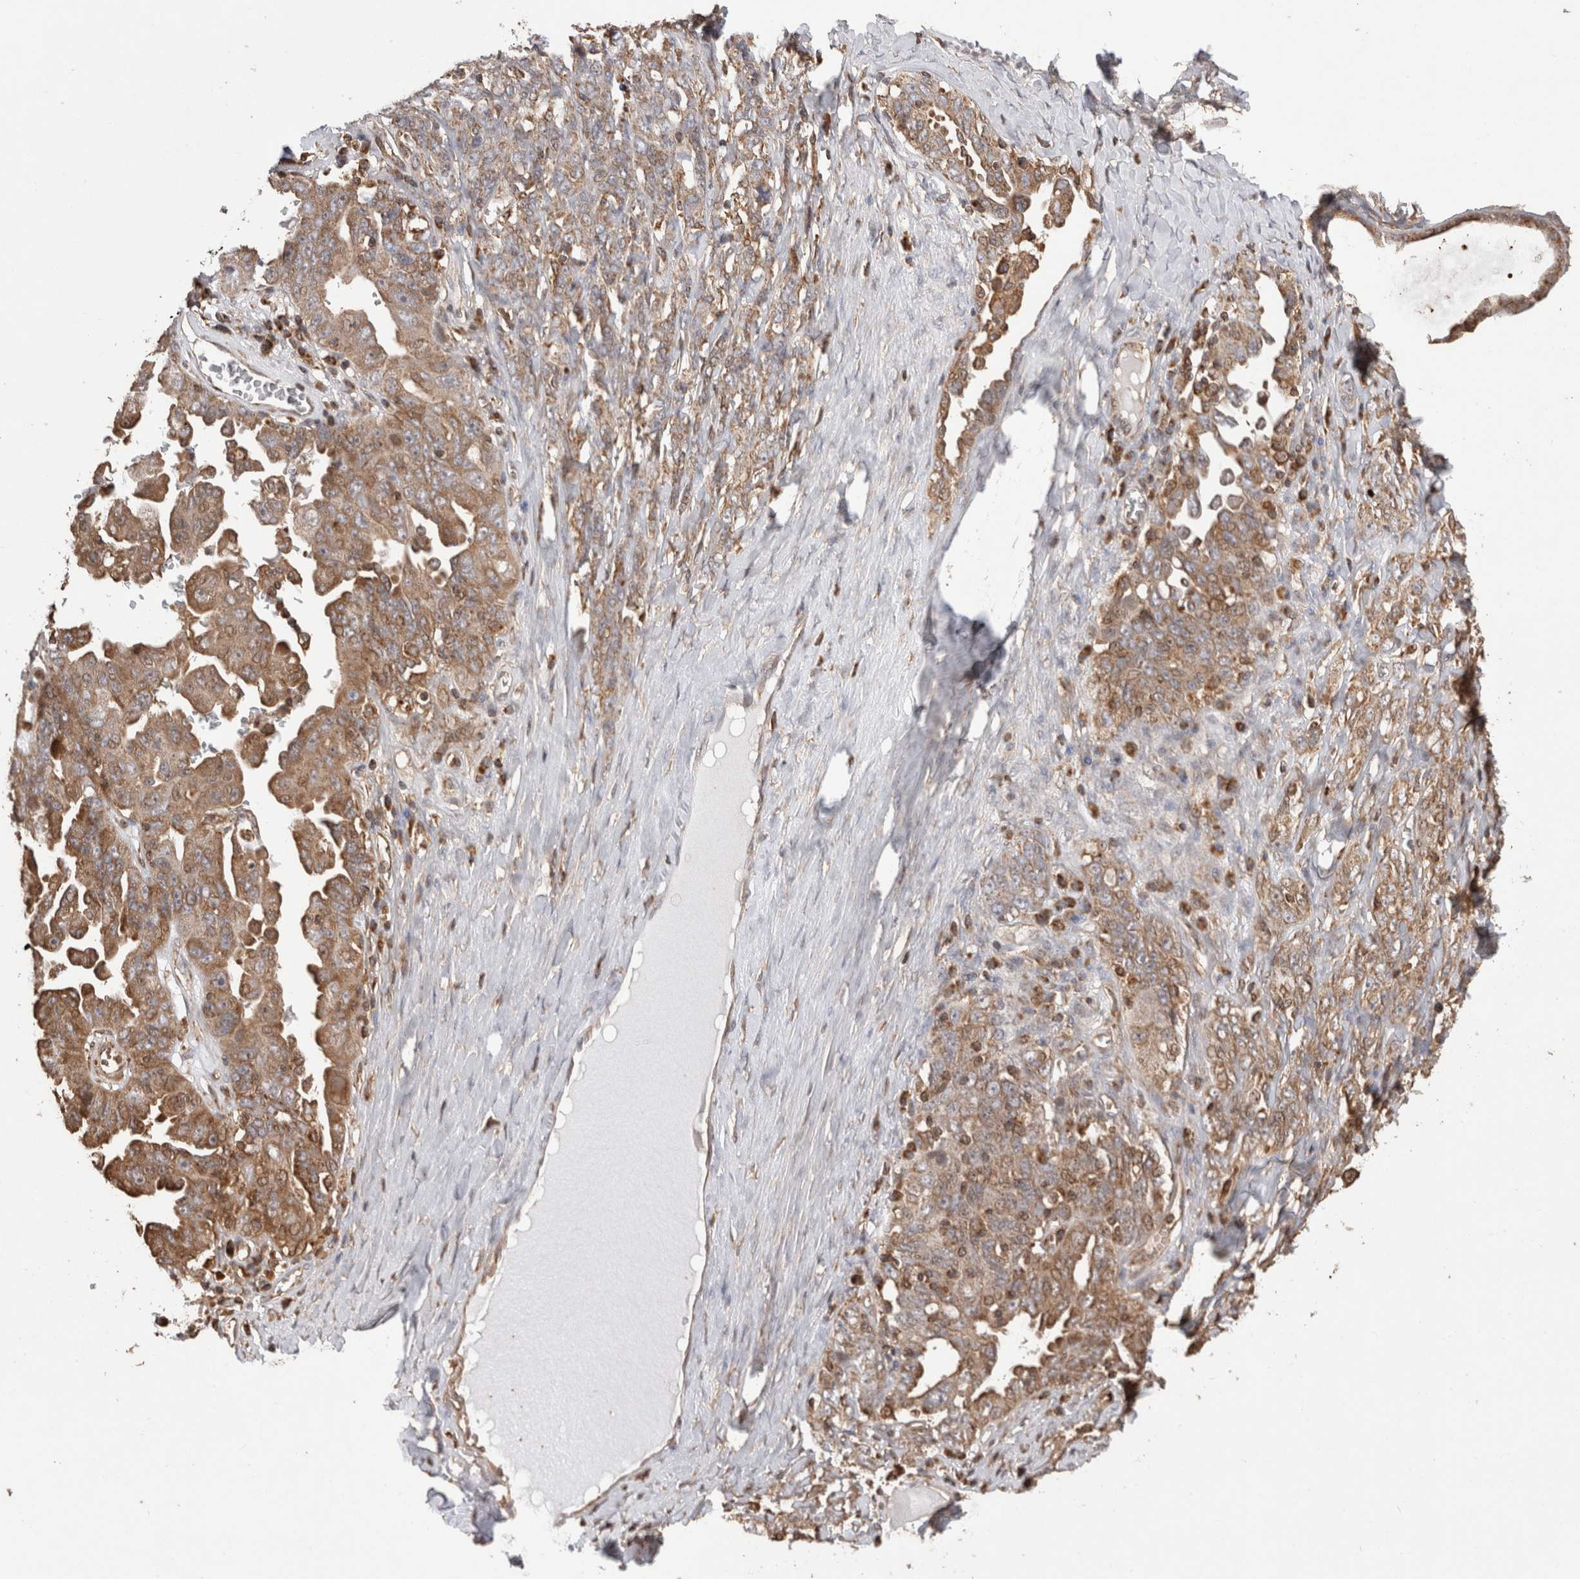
{"staining": {"intensity": "moderate", "quantity": ">75%", "location": "cytoplasmic/membranous"}, "tissue": "ovarian cancer", "cell_type": "Tumor cells", "image_type": "cancer", "snomed": [{"axis": "morphology", "description": "Carcinoma, endometroid"}, {"axis": "topography", "description": "Ovary"}], "caption": "The immunohistochemical stain shows moderate cytoplasmic/membranous expression in tumor cells of ovarian cancer (endometroid carcinoma) tissue.", "gene": "IMMP2L", "patient": {"sex": "female", "age": 62}}